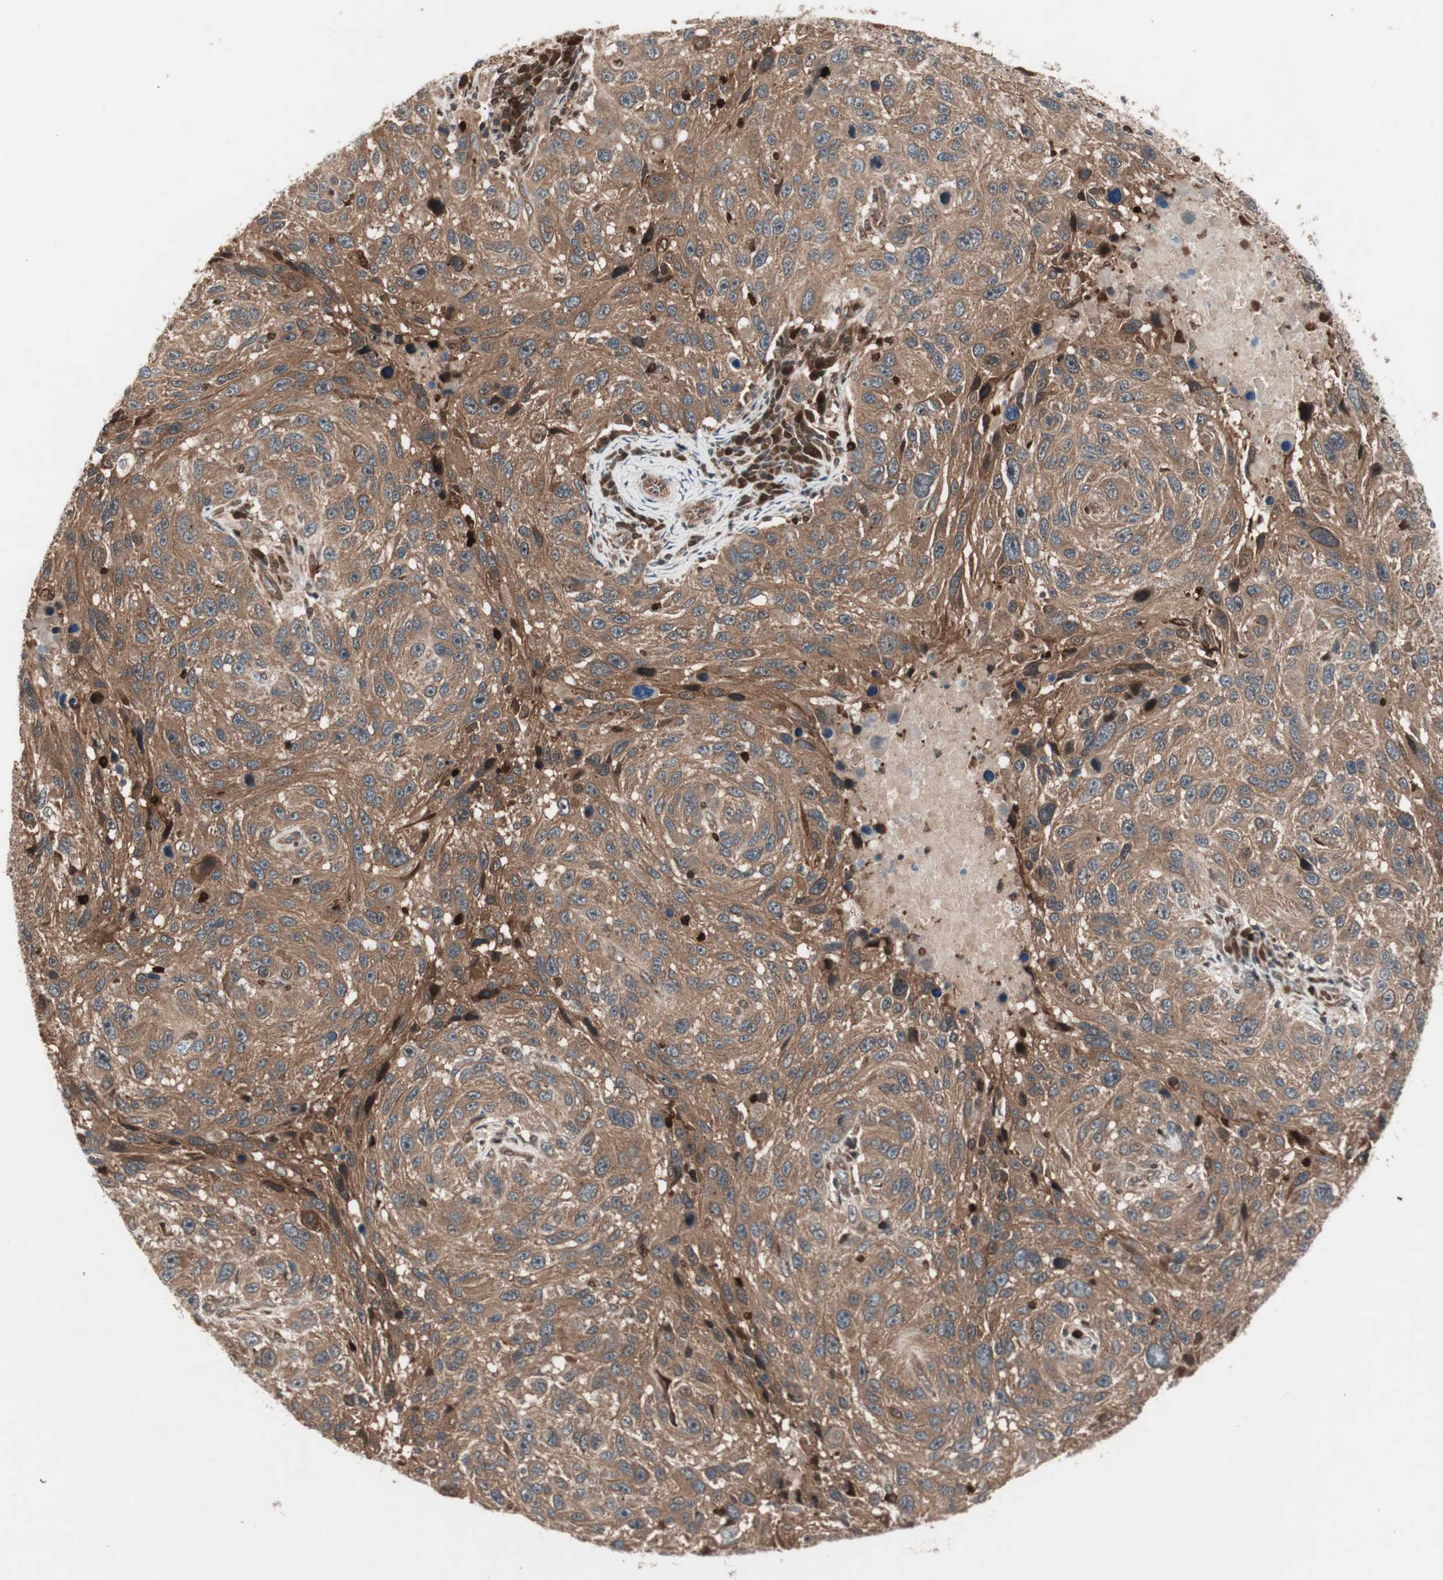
{"staining": {"intensity": "moderate", "quantity": ">75%", "location": "cytoplasmic/membranous"}, "tissue": "melanoma", "cell_type": "Tumor cells", "image_type": "cancer", "snomed": [{"axis": "morphology", "description": "Malignant melanoma, NOS"}, {"axis": "topography", "description": "Skin"}], "caption": "Protein staining shows moderate cytoplasmic/membranous staining in approximately >75% of tumor cells in melanoma.", "gene": "PRKG2", "patient": {"sex": "male", "age": 53}}